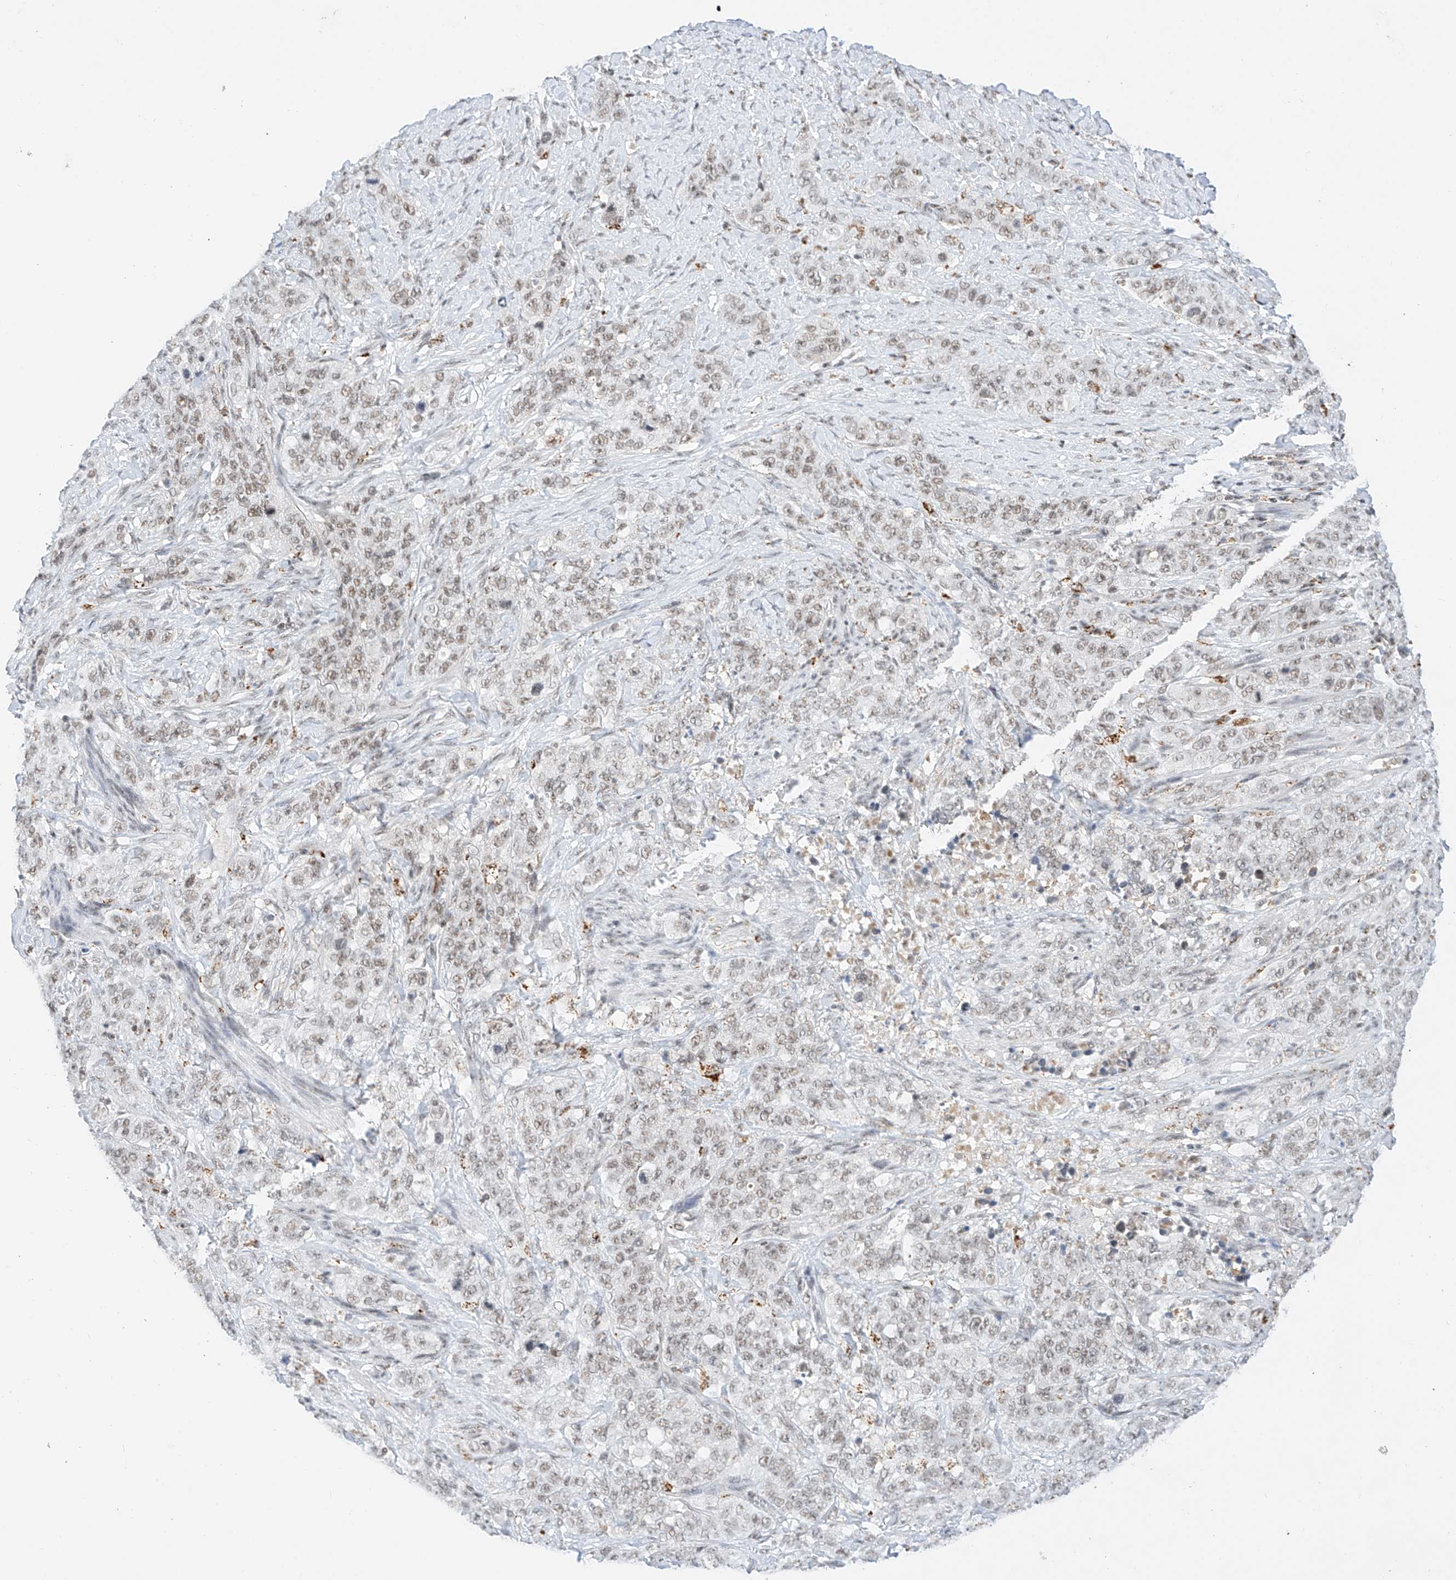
{"staining": {"intensity": "weak", "quantity": "25%-75%", "location": "nuclear"}, "tissue": "stomach cancer", "cell_type": "Tumor cells", "image_type": "cancer", "snomed": [{"axis": "morphology", "description": "Adenocarcinoma, NOS"}, {"axis": "topography", "description": "Stomach"}], "caption": "IHC (DAB (3,3'-diaminobenzidine)) staining of adenocarcinoma (stomach) displays weak nuclear protein expression in approximately 25%-75% of tumor cells.", "gene": "NRF1", "patient": {"sex": "male", "age": 48}}